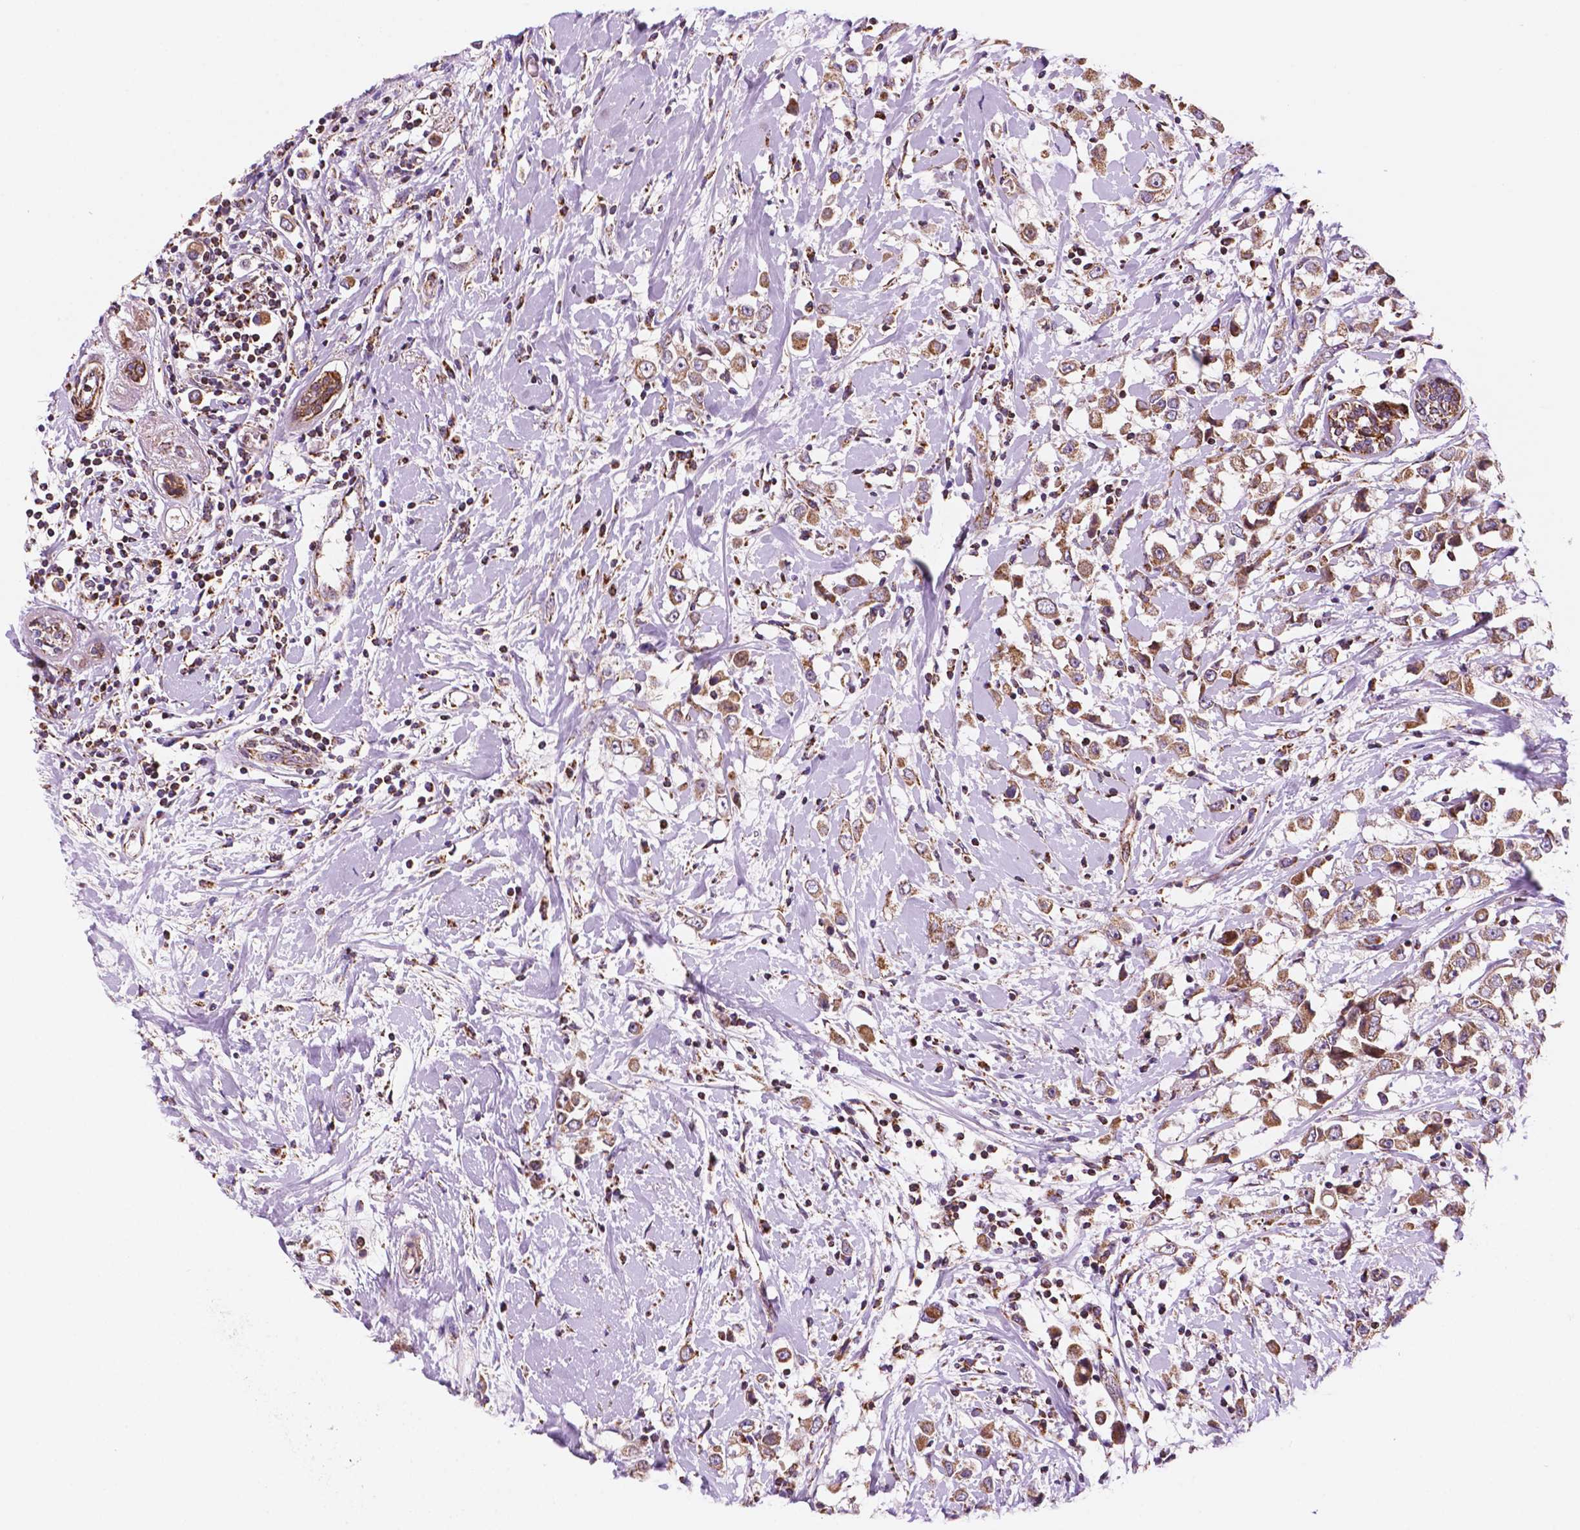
{"staining": {"intensity": "moderate", "quantity": ">75%", "location": "cytoplasmic/membranous"}, "tissue": "breast cancer", "cell_type": "Tumor cells", "image_type": "cancer", "snomed": [{"axis": "morphology", "description": "Duct carcinoma"}, {"axis": "topography", "description": "Breast"}], "caption": "Moderate cytoplasmic/membranous expression for a protein is identified in about >75% of tumor cells of breast cancer using immunohistochemistry.", "gene": "GEMIN4", "patient": {"sex": "female", "age": 61}}